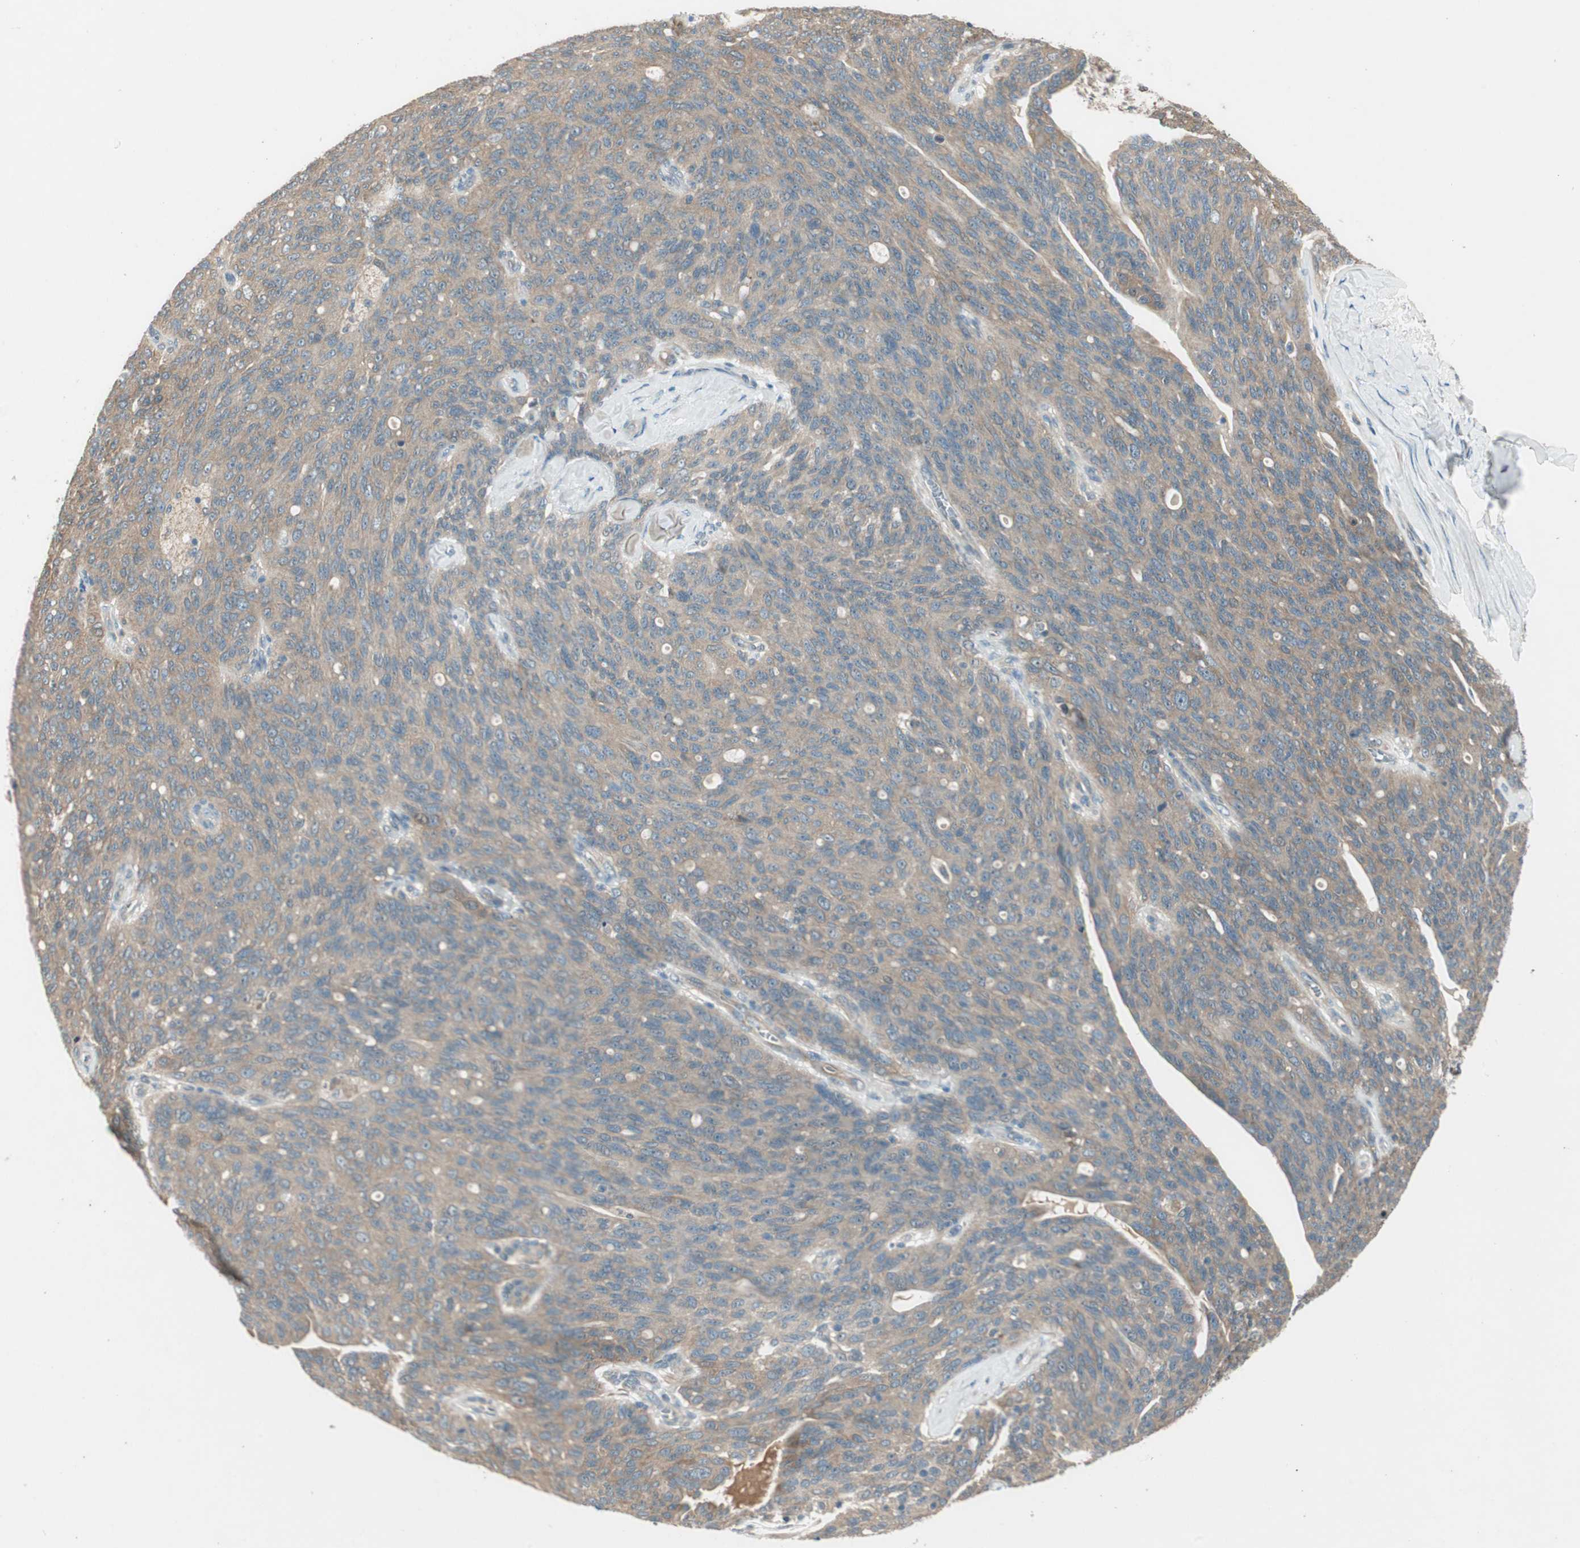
{"staining": {"intensity": "moderate", "quantity": ">75%", "location": "cytoplasmic/membranous"}, "tissue": "ovarian cancer", "cell_type": "Tumor cells", "image_type": "cancer", "snomed": [{"axis": "morphology", "description": "Carcinoma, endometroid"}, {"axis": "topography", "description": "Ovary"}], "caption": "This image displays immunohistochemistry (IHC) staining of ovarian cancer (endometroid carcinoma), with medium moderate cytoplasmic/membranous positivity in about >75% of tumor cells.", "gene": "NCLN", "patient": {"sex": "female", "age": 60}}